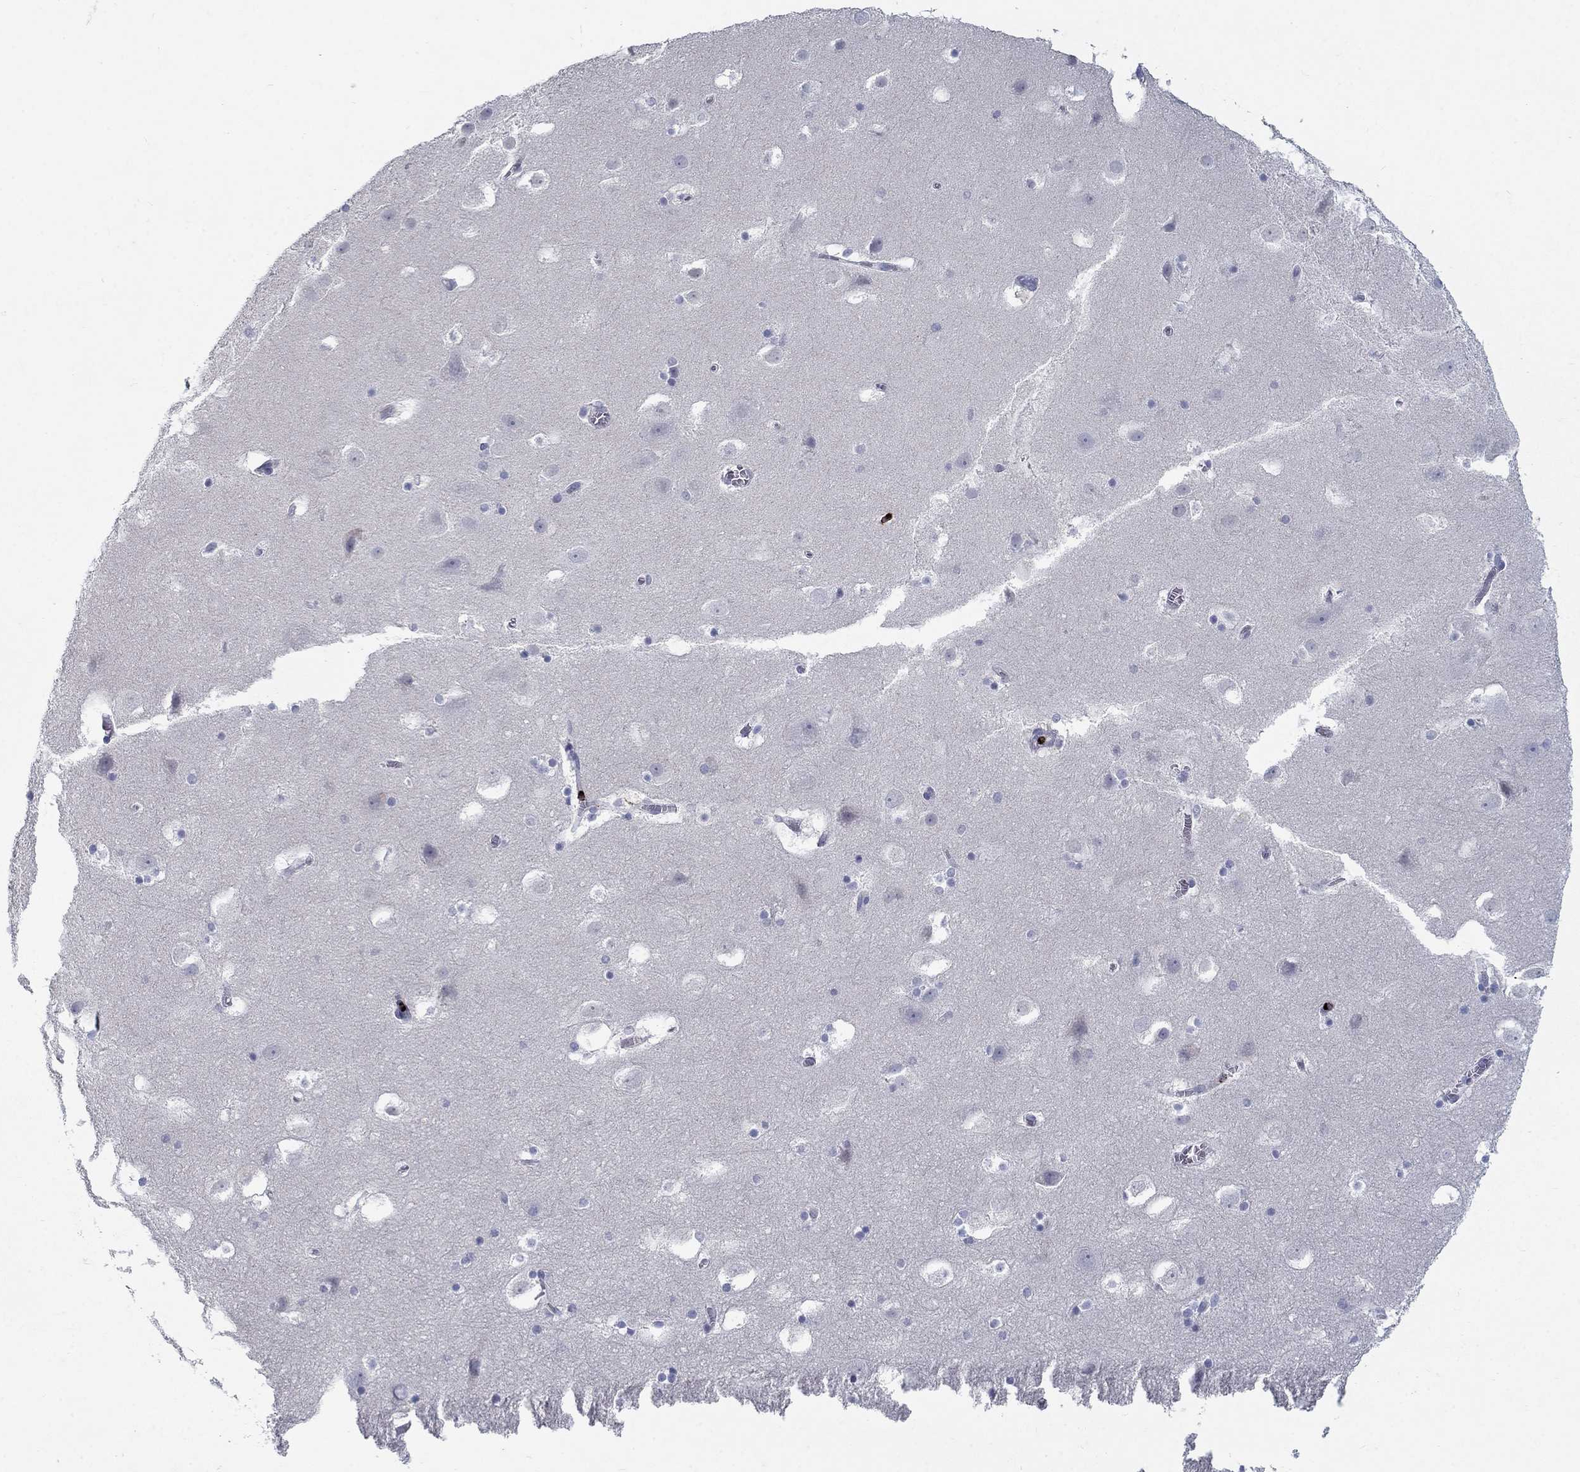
{"staining": {"intensity": "negative", "quantity": "none", "location": "none"}, "tissue": "hippocampus", "cell_type": "Glial cells", "image_type": "normal", "snomed": [{"axis": "morphology", "description": "Normal tissue, NOS"}, {"axis": "topography", "description": "Hippocampus"}], "caption": "Glial cells show no significant protein staining in benign hippocampus. (Stains: DAB (3,3'-diaminobenzidine) IHC with hematoxylin counter stain, Microscopy: brightfield microscopy at high magnification).", "gene": "GZMA", "patient": {"sex": "male", "age": 45}}